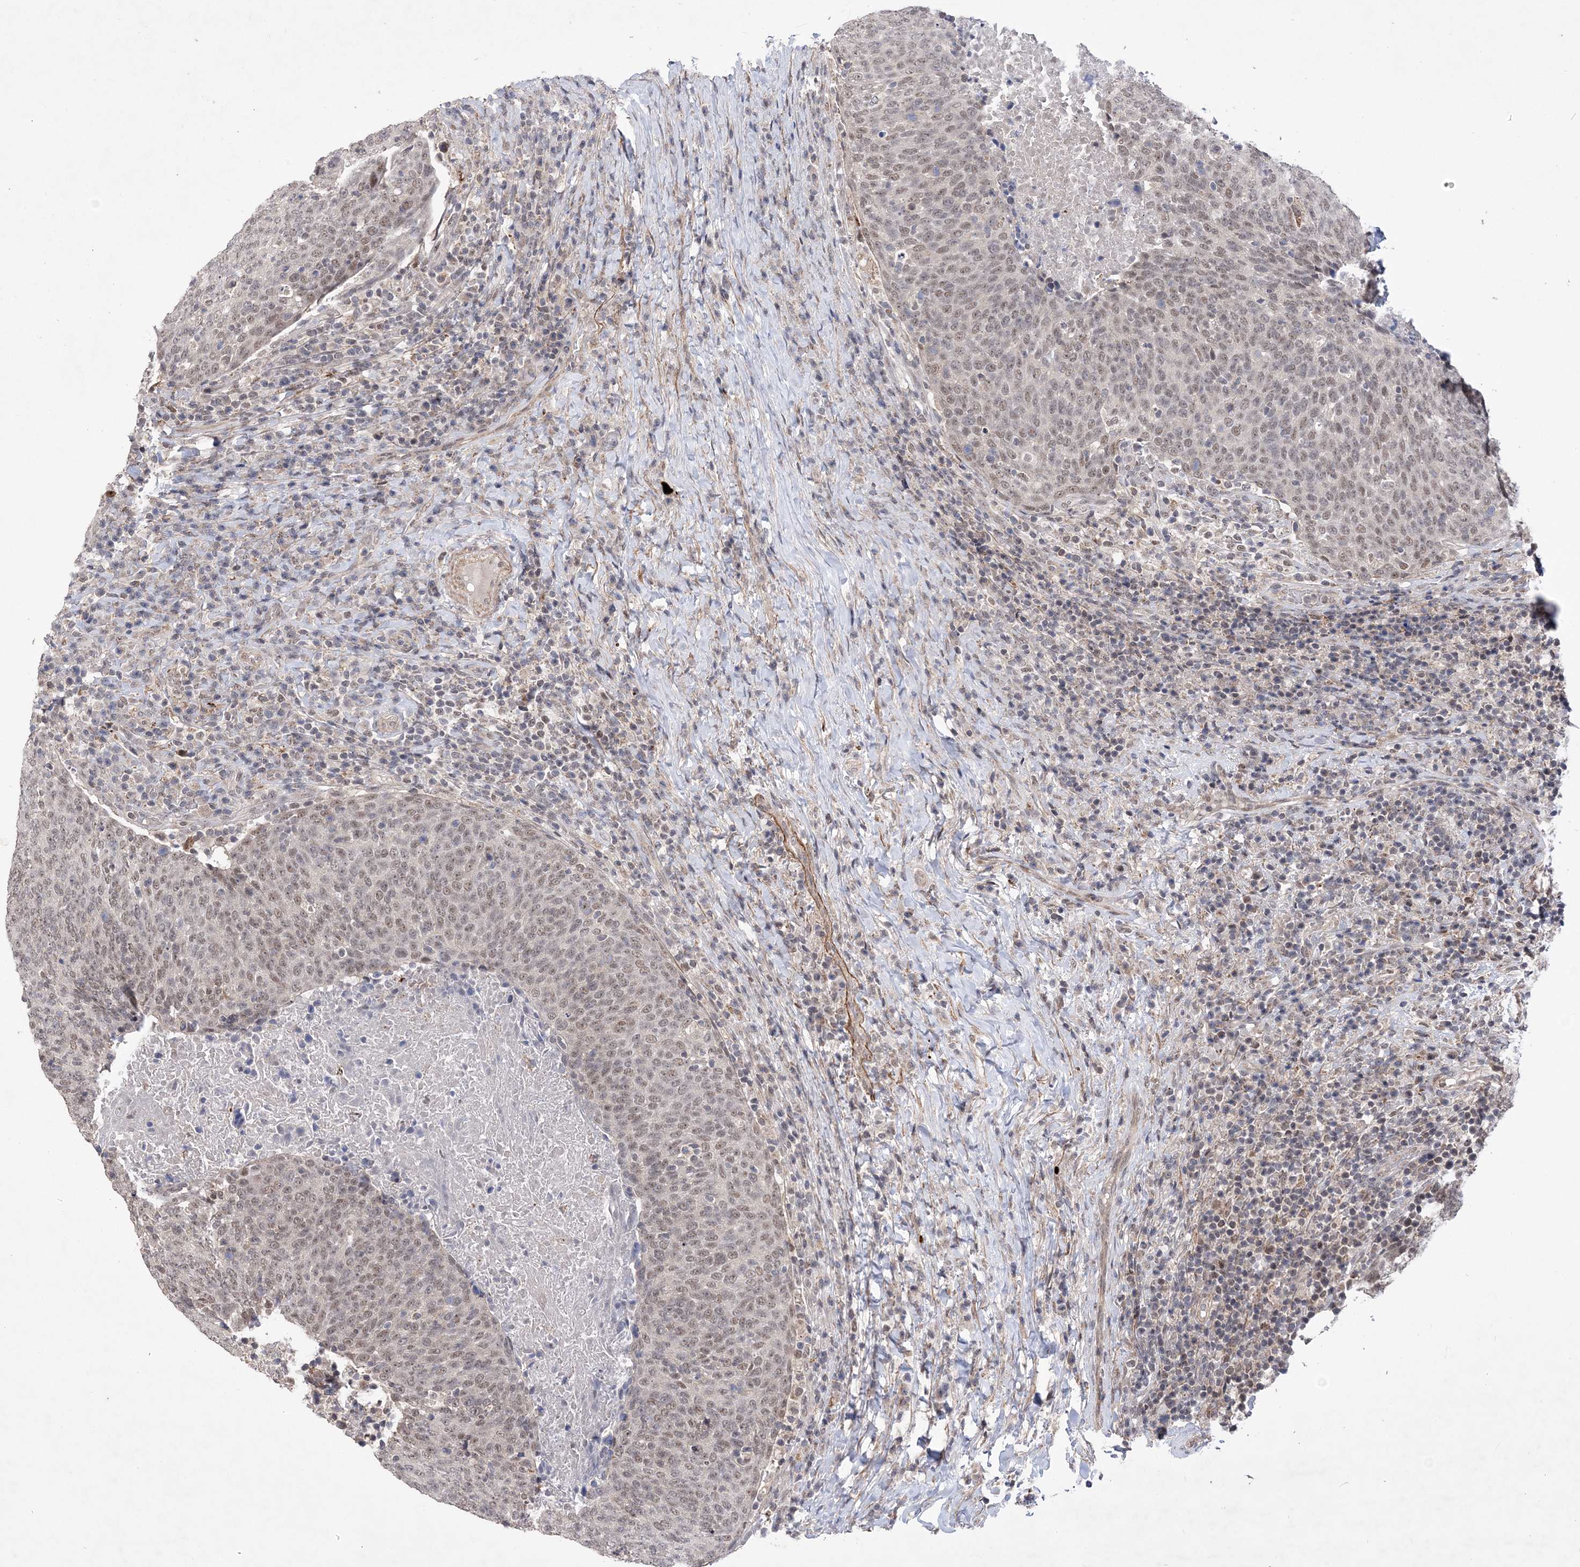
{"staining": {"intensity": "weak", "quantity": ">75%", "location": "nuclear"}, "tissue": "head and neck cancer", "cell_type": "Tumor cells", "image_type": "cancer", "snomed": [{"axis": "morphology", "description": "Squamous cell carcinoma, NOS"}, {"axis": "morphology", "description": "Squamous cell carcinoma, metastatic, NOS"}, {"axis": "topography", "description": "Lymph node"}, {"axis": "topography", "description": "Head-Neck"}], "caption": "Immunohistochemical staining of human head and neck cancer reveals low levels of weak nuclear expression in about >75% of tumor cells.", "gene": "BOD1L1", "patient": {"sex": "male", "age": 62}}